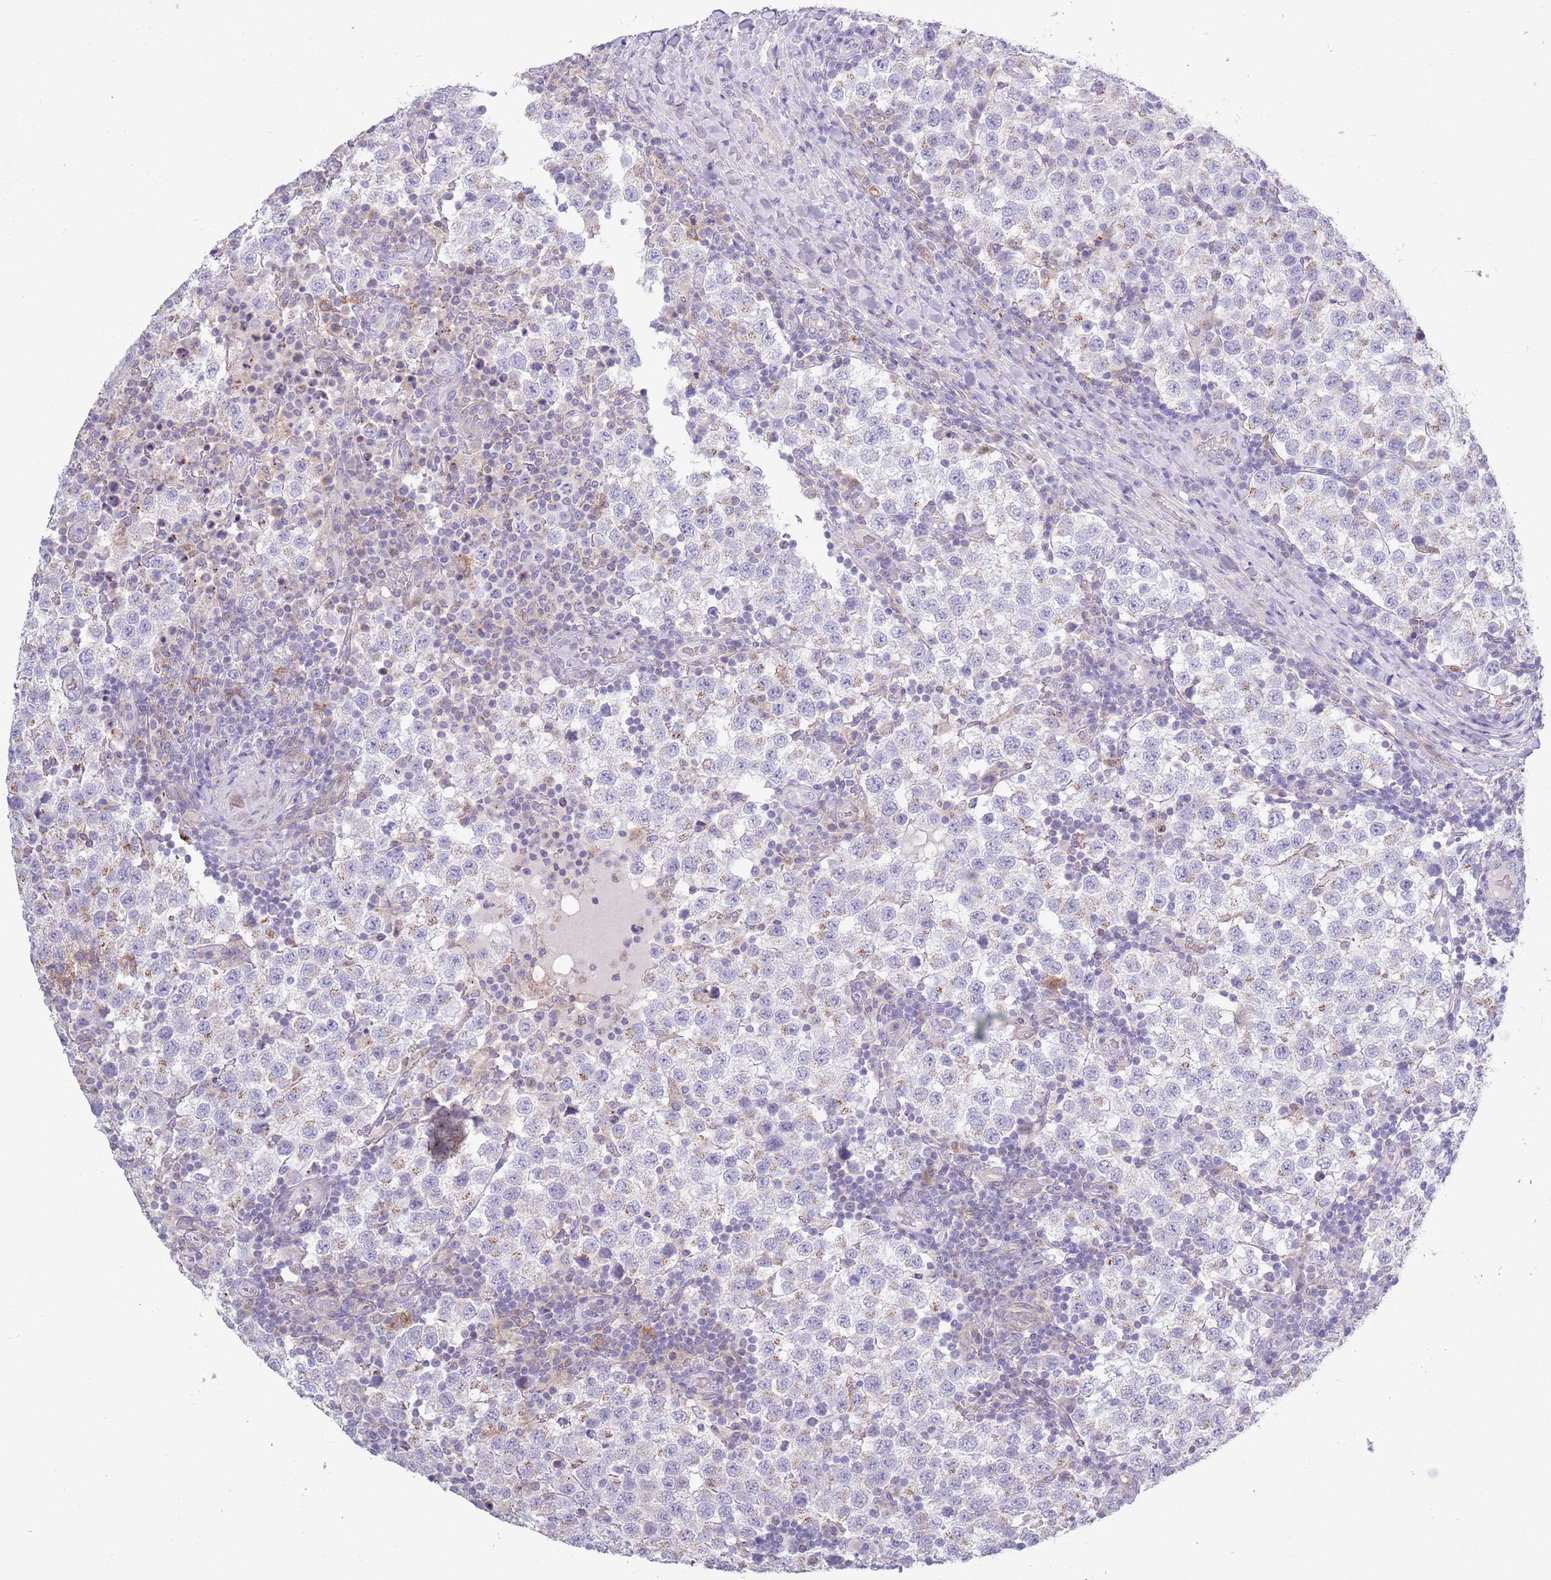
{"staining": {"intensity": "weak", "quantity": "<25%", "location": "cytoplasmic/membranous"}, "tissue": "testis cancer", "cell_type": "Tumor cells", "image_type": "cancer", "snomed": [{"axis": "morphology", "description": "Seminoma, NOS"}, {"axis": "topography", "description": "Testis"}], "caption": "This is an immunohistochemistry (IHC) histopathology image of seminoma (testis). There is no positivity in tumor cells.", "gene": "ACSBG1", "patient": {"sex": "male", "age": 34}}